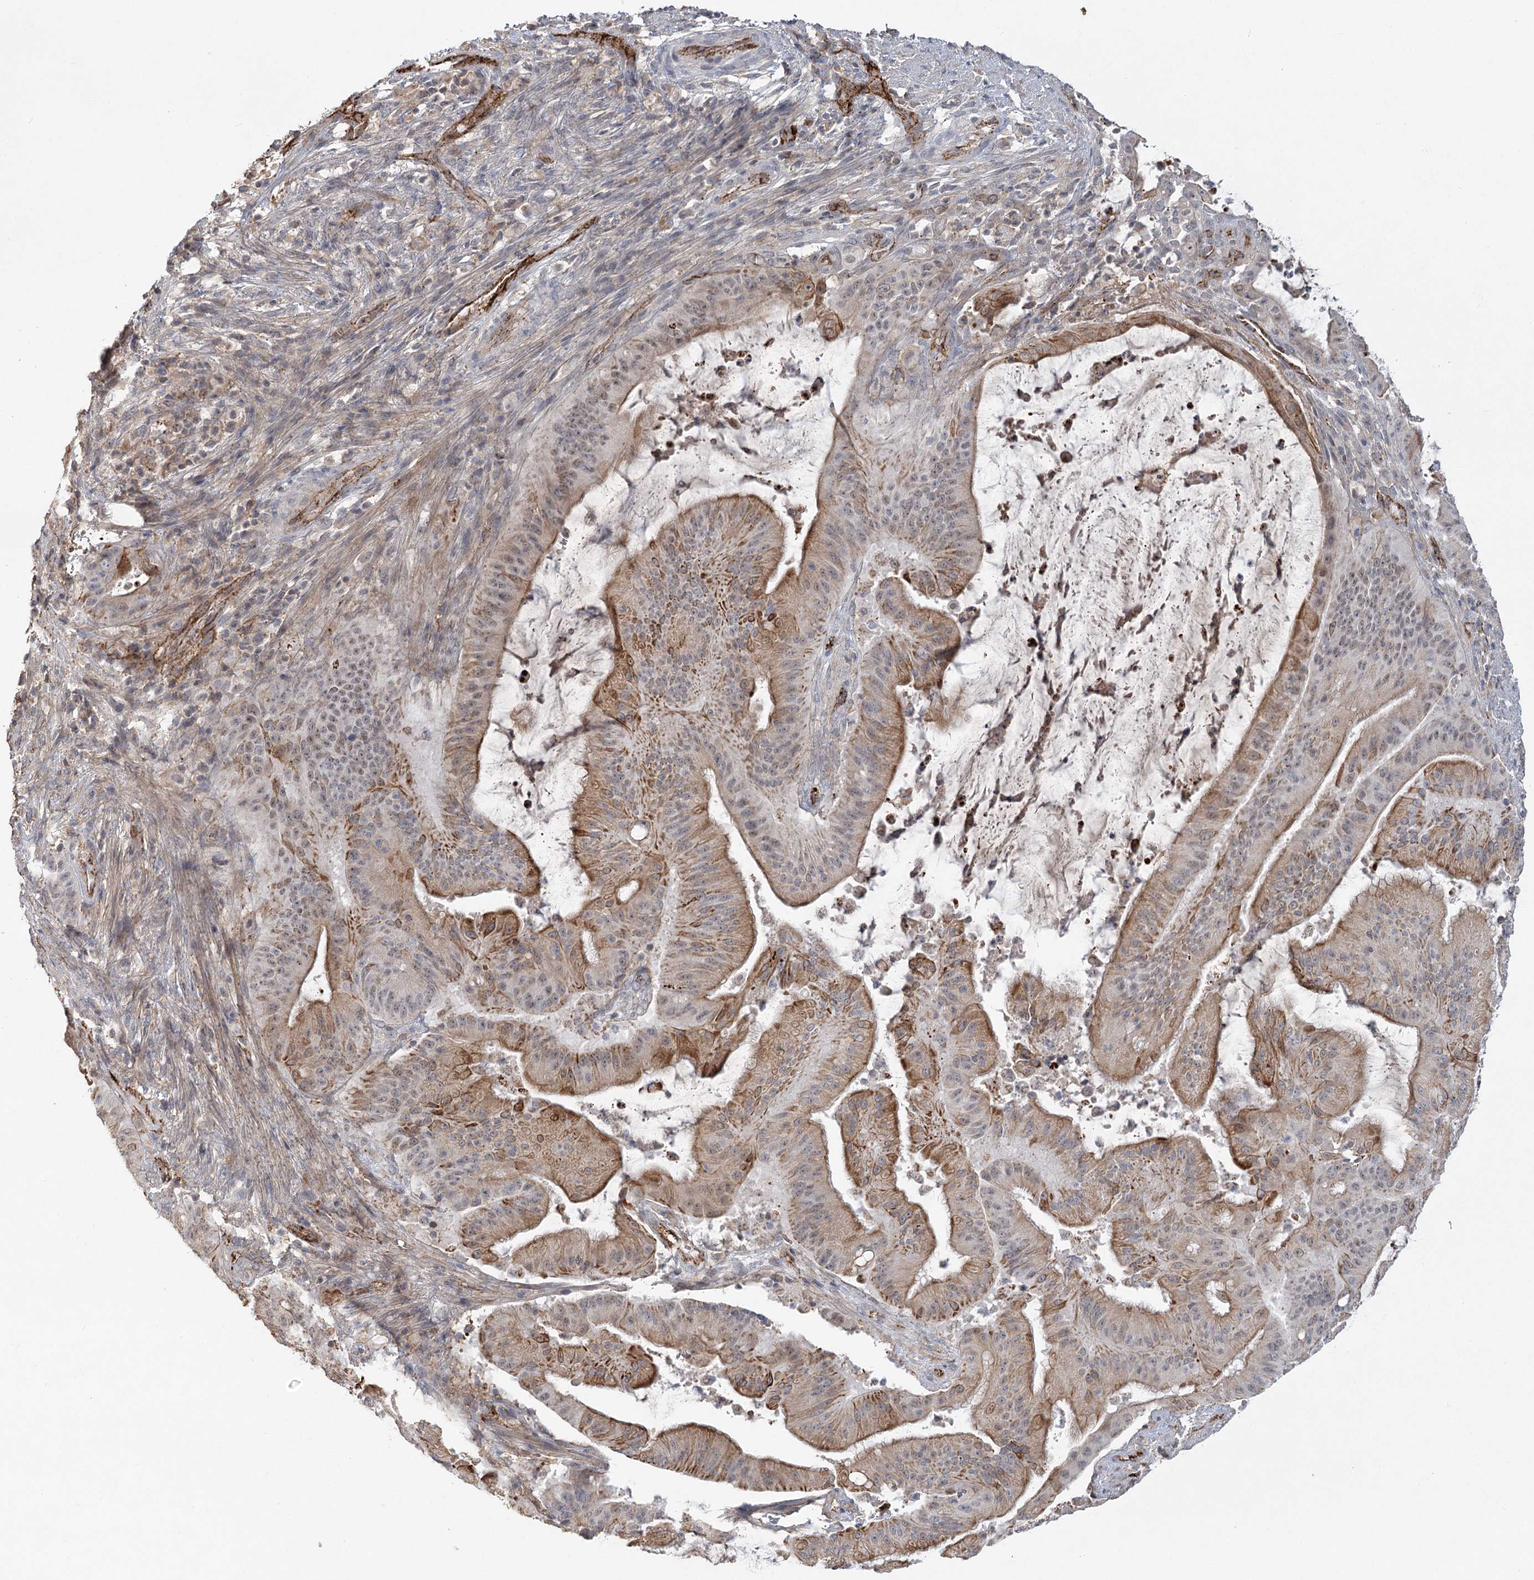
{"staining": {"intensity": "moderate", "quantity": "25%-75%", "location": "cytoplasmic/membranous"}, "tissue": "liver cancer", "cell_type": "Tumor cells", "image_type": "cancer", "snomed": [{"axis": "morphology", "description": "Normal tissue, NOS"}, {"axis": "morphology", "description": "Cholangiocarcinoma"}, {"axis": "topography", "description": "Liver"}, {"axis": "topography", "description": "Peripheral nerve tissue"}], "caption": "Liver cancer stained for a protein (brown) reveals moderate cytoplasmic/membranous positive staining in approximately 25%-75% of tumor cells.", "gene": "KBTBD4", "patient": {"sex": "female", "age": 73}}